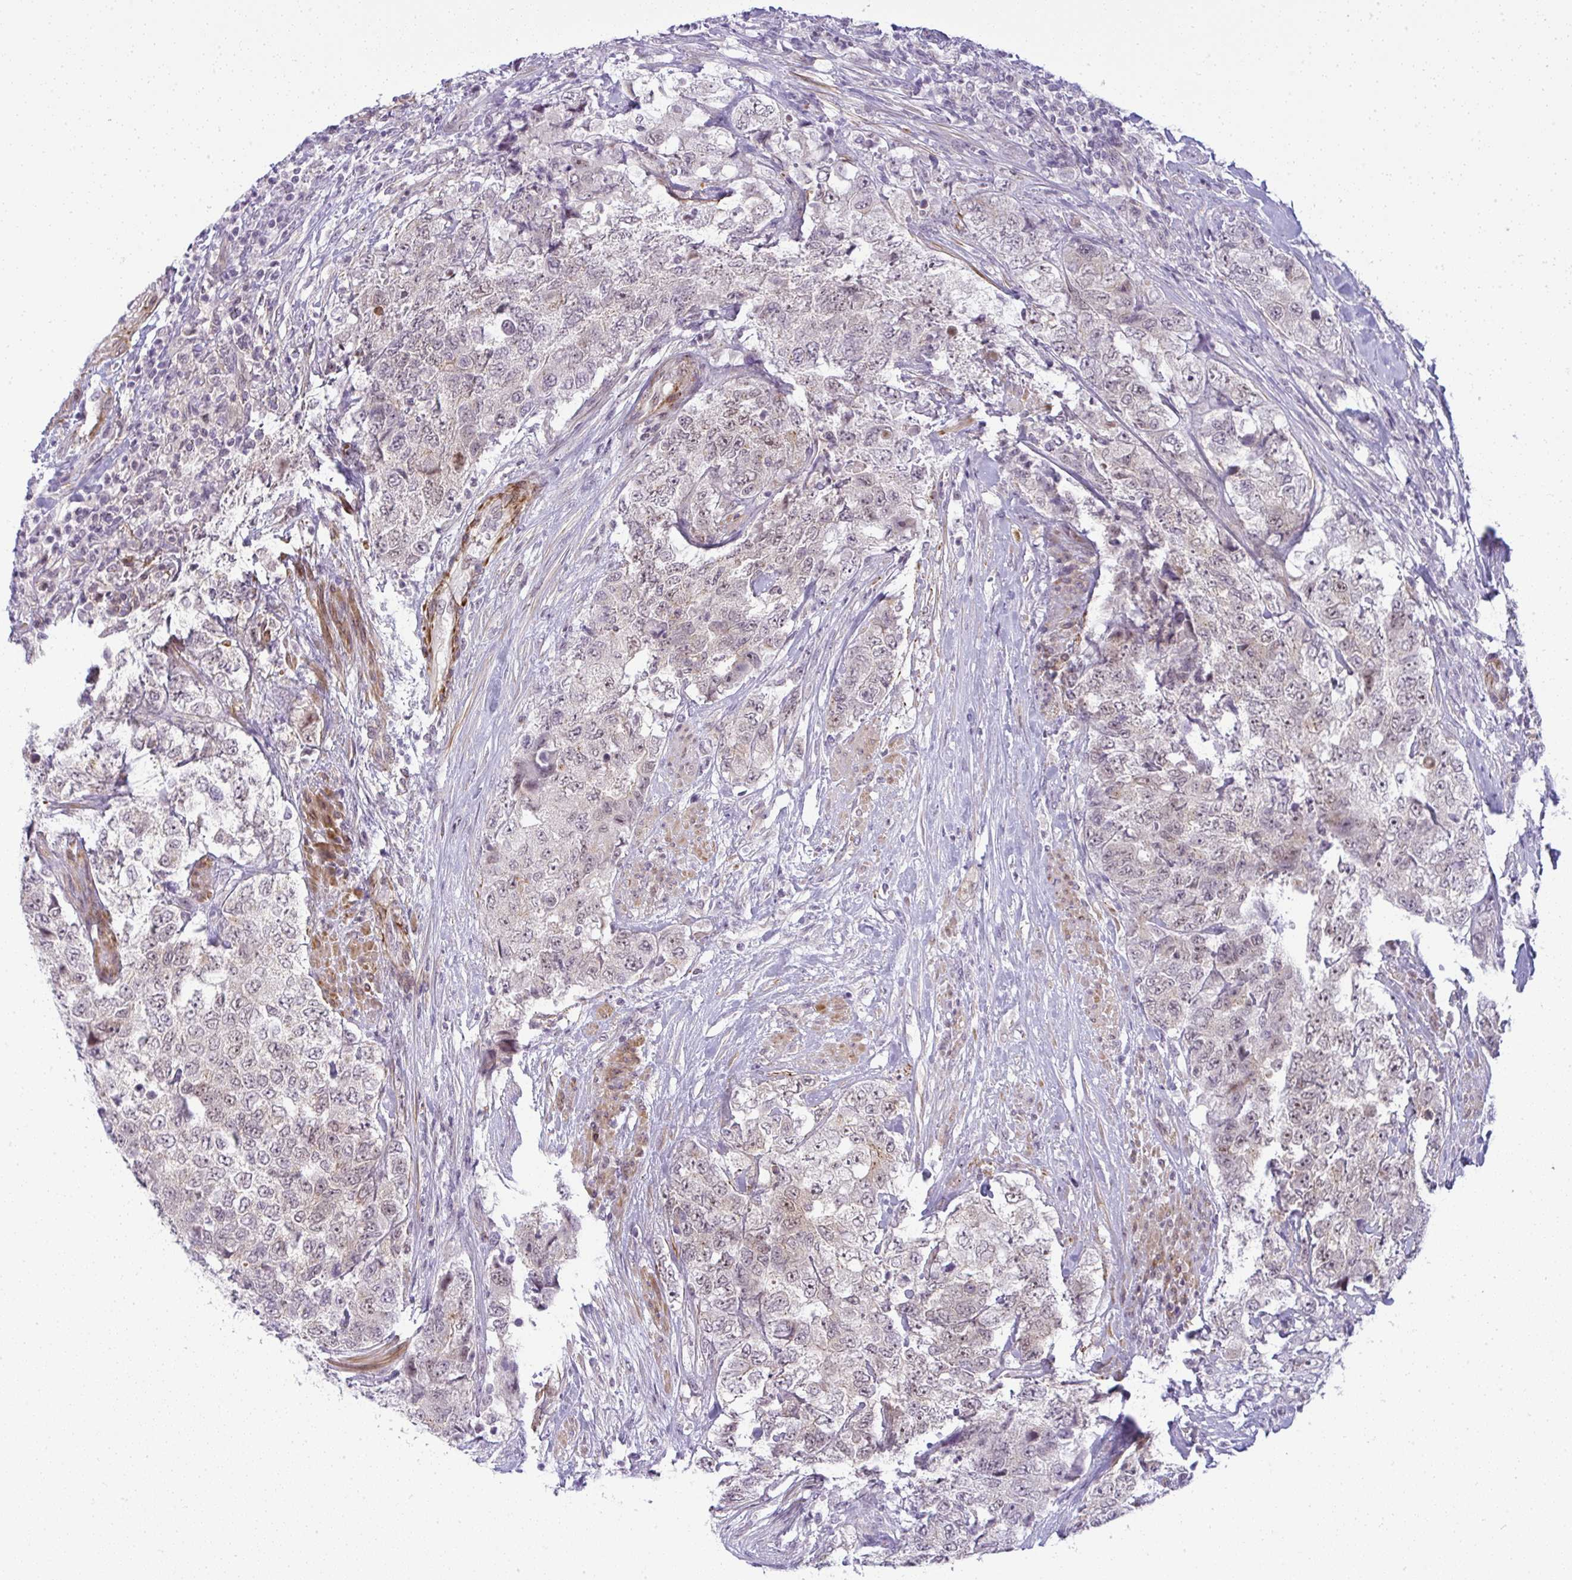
{"staining": {"intensity": "weak", "quantity": "<25%", "location": "cytoplasmic/membranous"}, "tissue": "urothelial cancer", "cell_type": "Tumor cells", "image_type": "cancer", "snomed": [{"axis": "morphology", "description": "Urothelial carcinoma, High grade"}, {"axis": "topography", "description": "Urinary bladder"}], "caption": "Tumor cells are negative for brown protein staining in urothelial carcinoma (high-grade). Brightfield microscopy of immunohistochemistry (IHC) stained with DAB (brown) and hematoxylin (blue), captured at high magnification.", "gene": "DZIP1", "patient": {"sex": "female", "age": 78}}